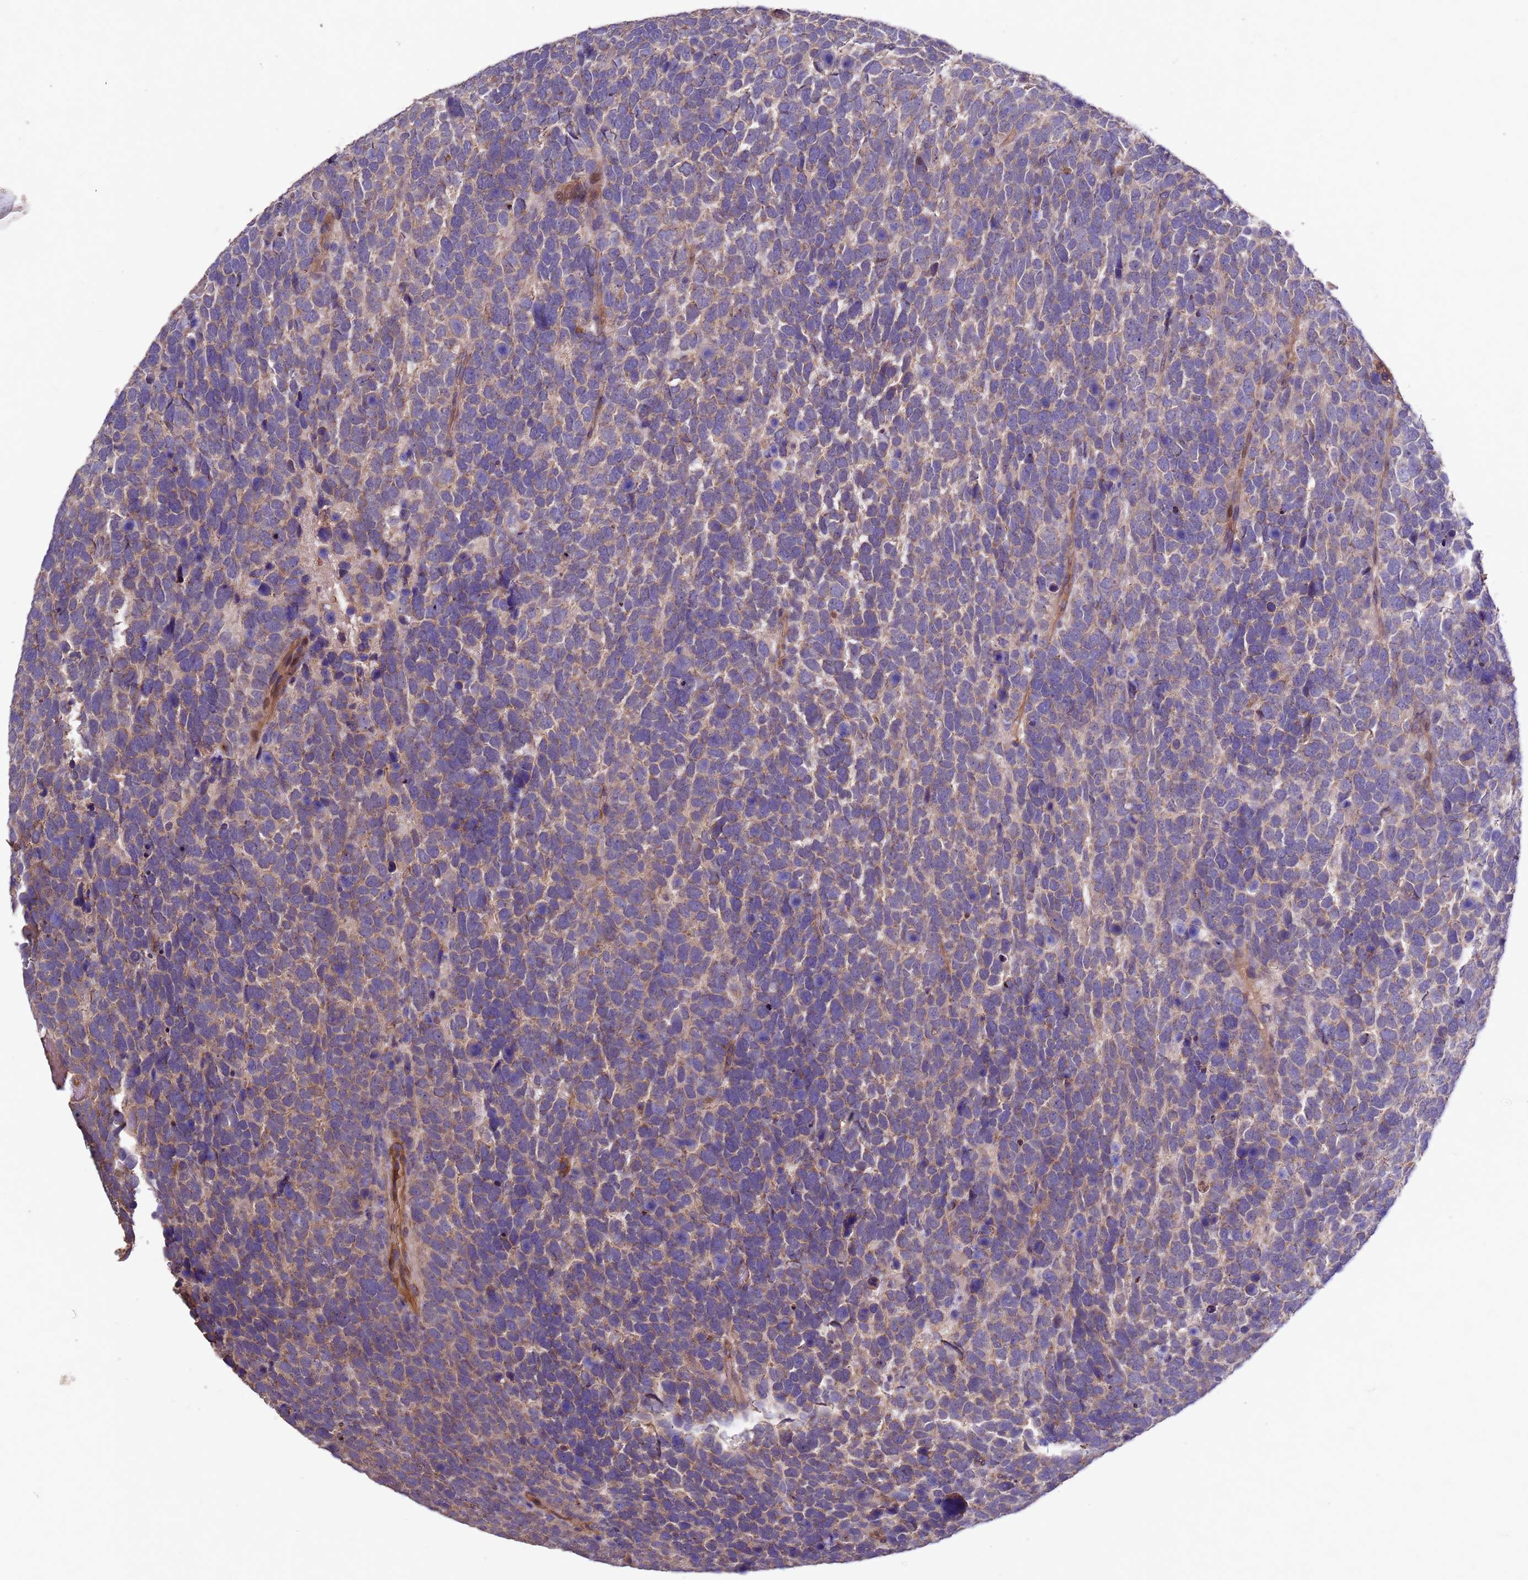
{"staining": {"intensity": "moderate", "quantity": ">75%", "location": "cytoplasmic/membranous"}, "tissue": "urothelial cancer", "cell_type": "Tumor cells", "image_type": "cancer", "snomed": [{"axis": "morphology", "description": "Urothelial carcinoma, High grade"}, {"axis": "topography", "description": "Urinary bladder"}], "caption": "A brown stain highlights moderate cytoplasmic/membranous expression of a protein in human urothelial carcinoma (high-grade) tumor cells.", "gene": "RSPRY1", "patient": {"sex": "female", "age": 82}}